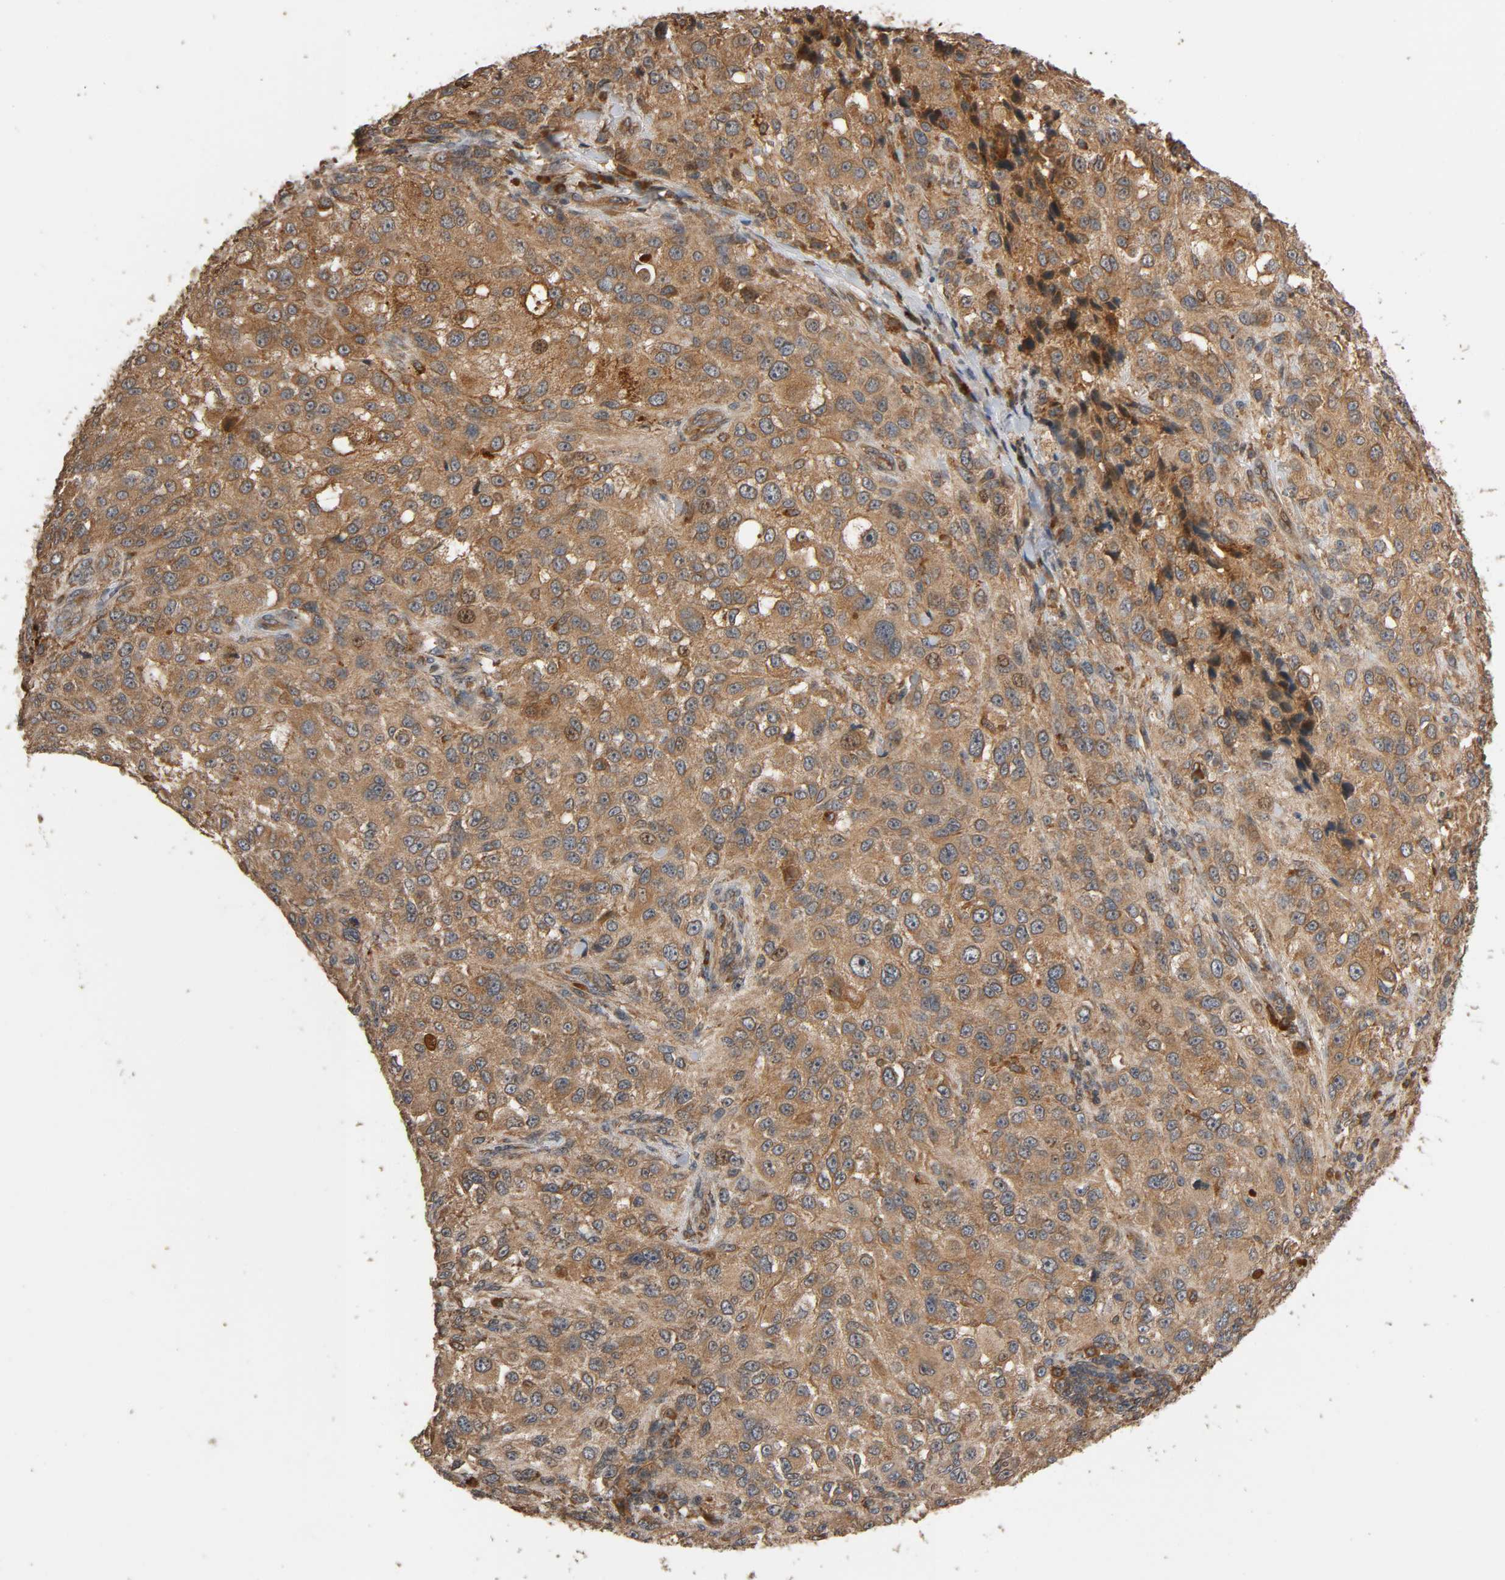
{"staining": {"intensity": "moderate", "quantity": ">75%", "location": "cytoplasmic/membranous"}, "tissue": "melanoma", "cell_type": "Tumor cells", "image_type": "cancer", "snomed": [{"axis": "morphology", "description": "Necrosis, NOS"}, {"axis": "morphology", "description": "Malignant melanoma, NOS"}, {"axis": "topography", "description": "Skin"}], "caption": "Immunohistochemistry of human malignant melanoma exhibits medium levels of moderate cytoplasmic/membranous expression in about >75% of tumor cells. (Brightfield microscopy of DAB IHC at high magnification).", "gene": "MAP3K8", "patient": {"sex": "female", "age": 87}}